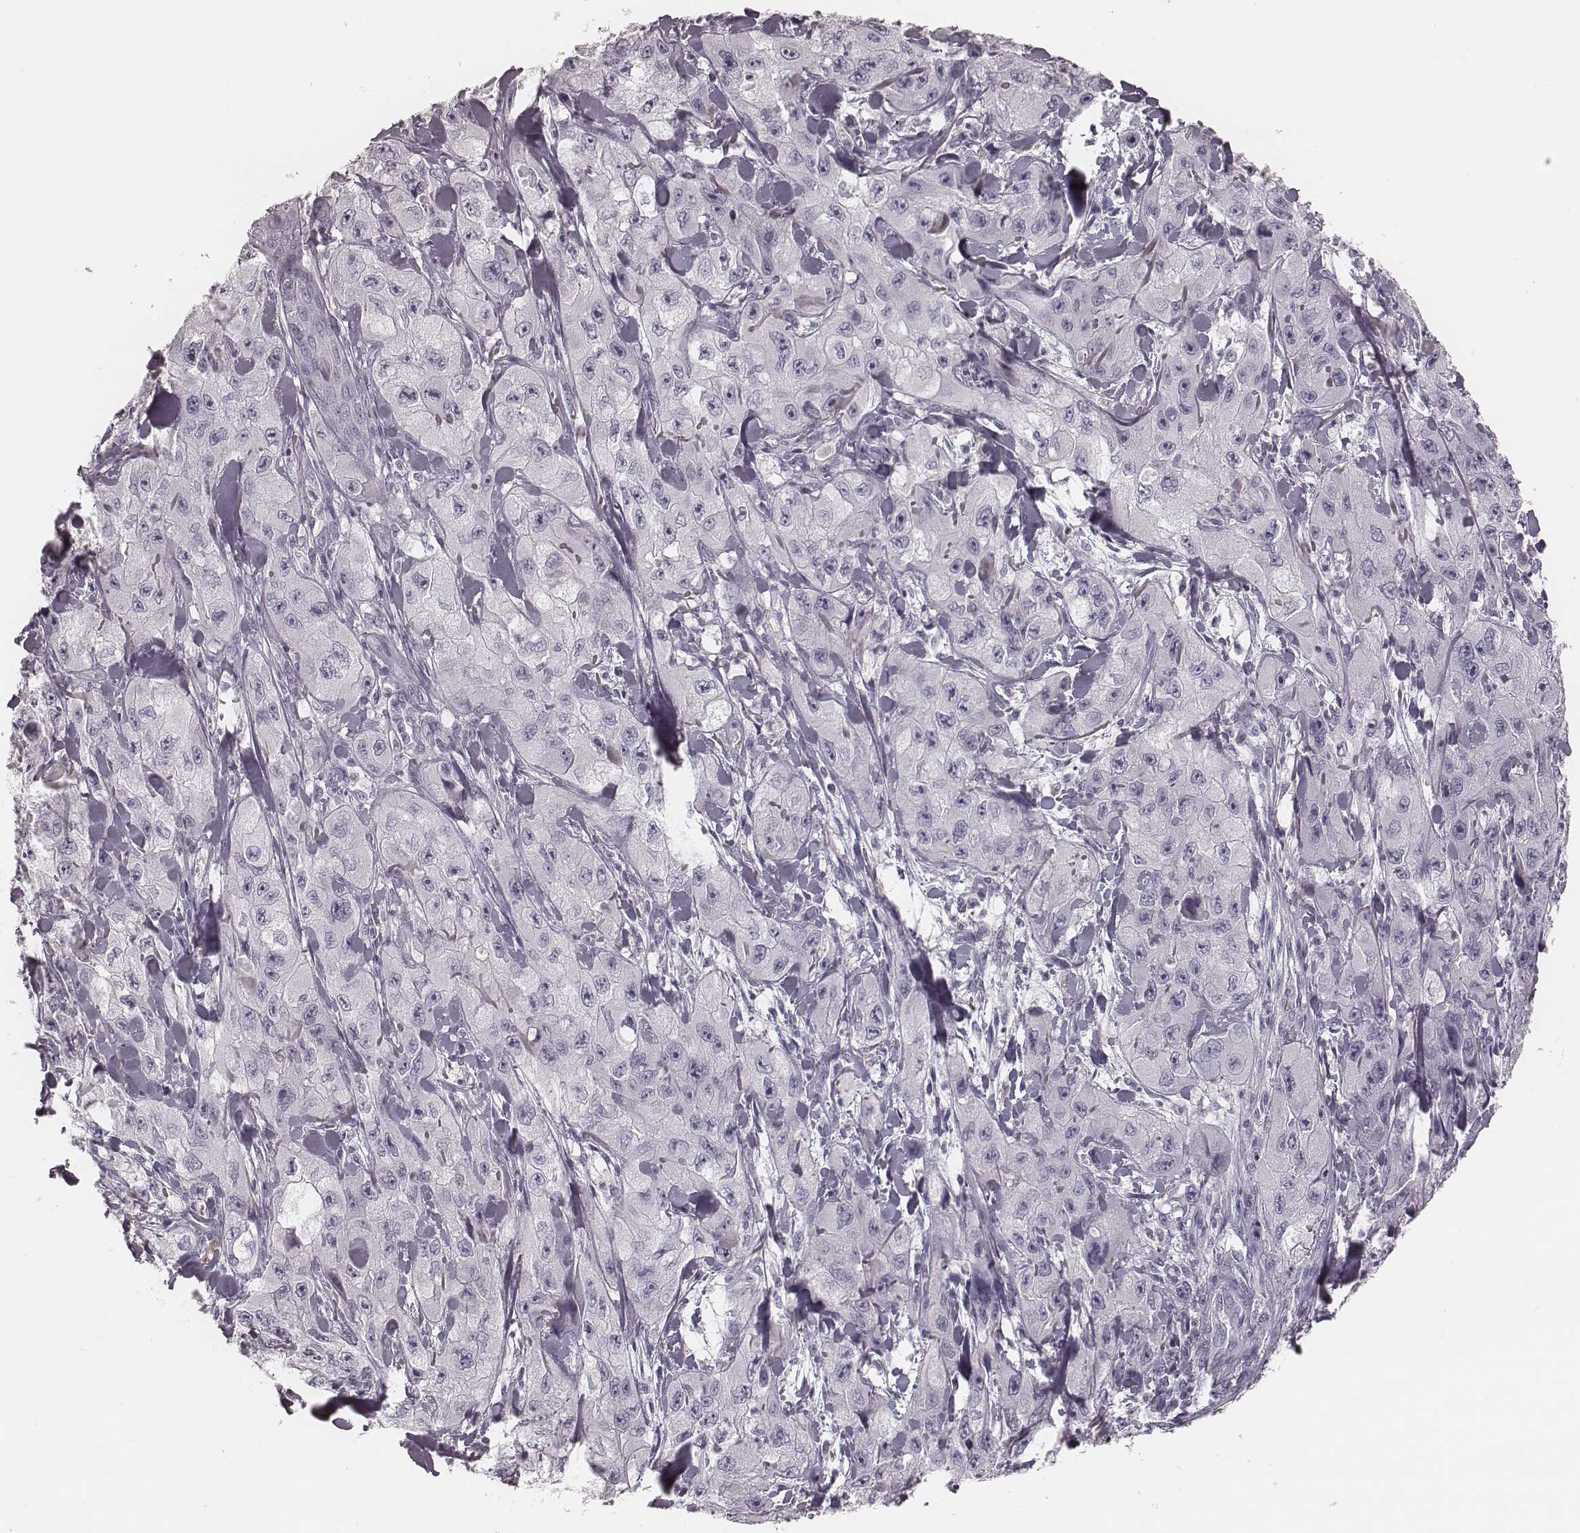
{"staining": {"intensity": "negative", "quantity": "none", "location": "none"}, "tissue": "skin cancer", "cell_type": "Tumor cells", "image_type": "cancer", "snomed": [{"axis": "morphology", "description": "Squamous cell carcinoma, NOS"}, {"axis": "topography", "description": "Skin"}, {"axis": "topography", "description": "Subcutis"}], "caption": "This is an immunohistochemistry image of skin cancer. There is no positivity in tumor cells.", "gene": "SMIM24", "patient": {"sex": "male", "age": 73}}